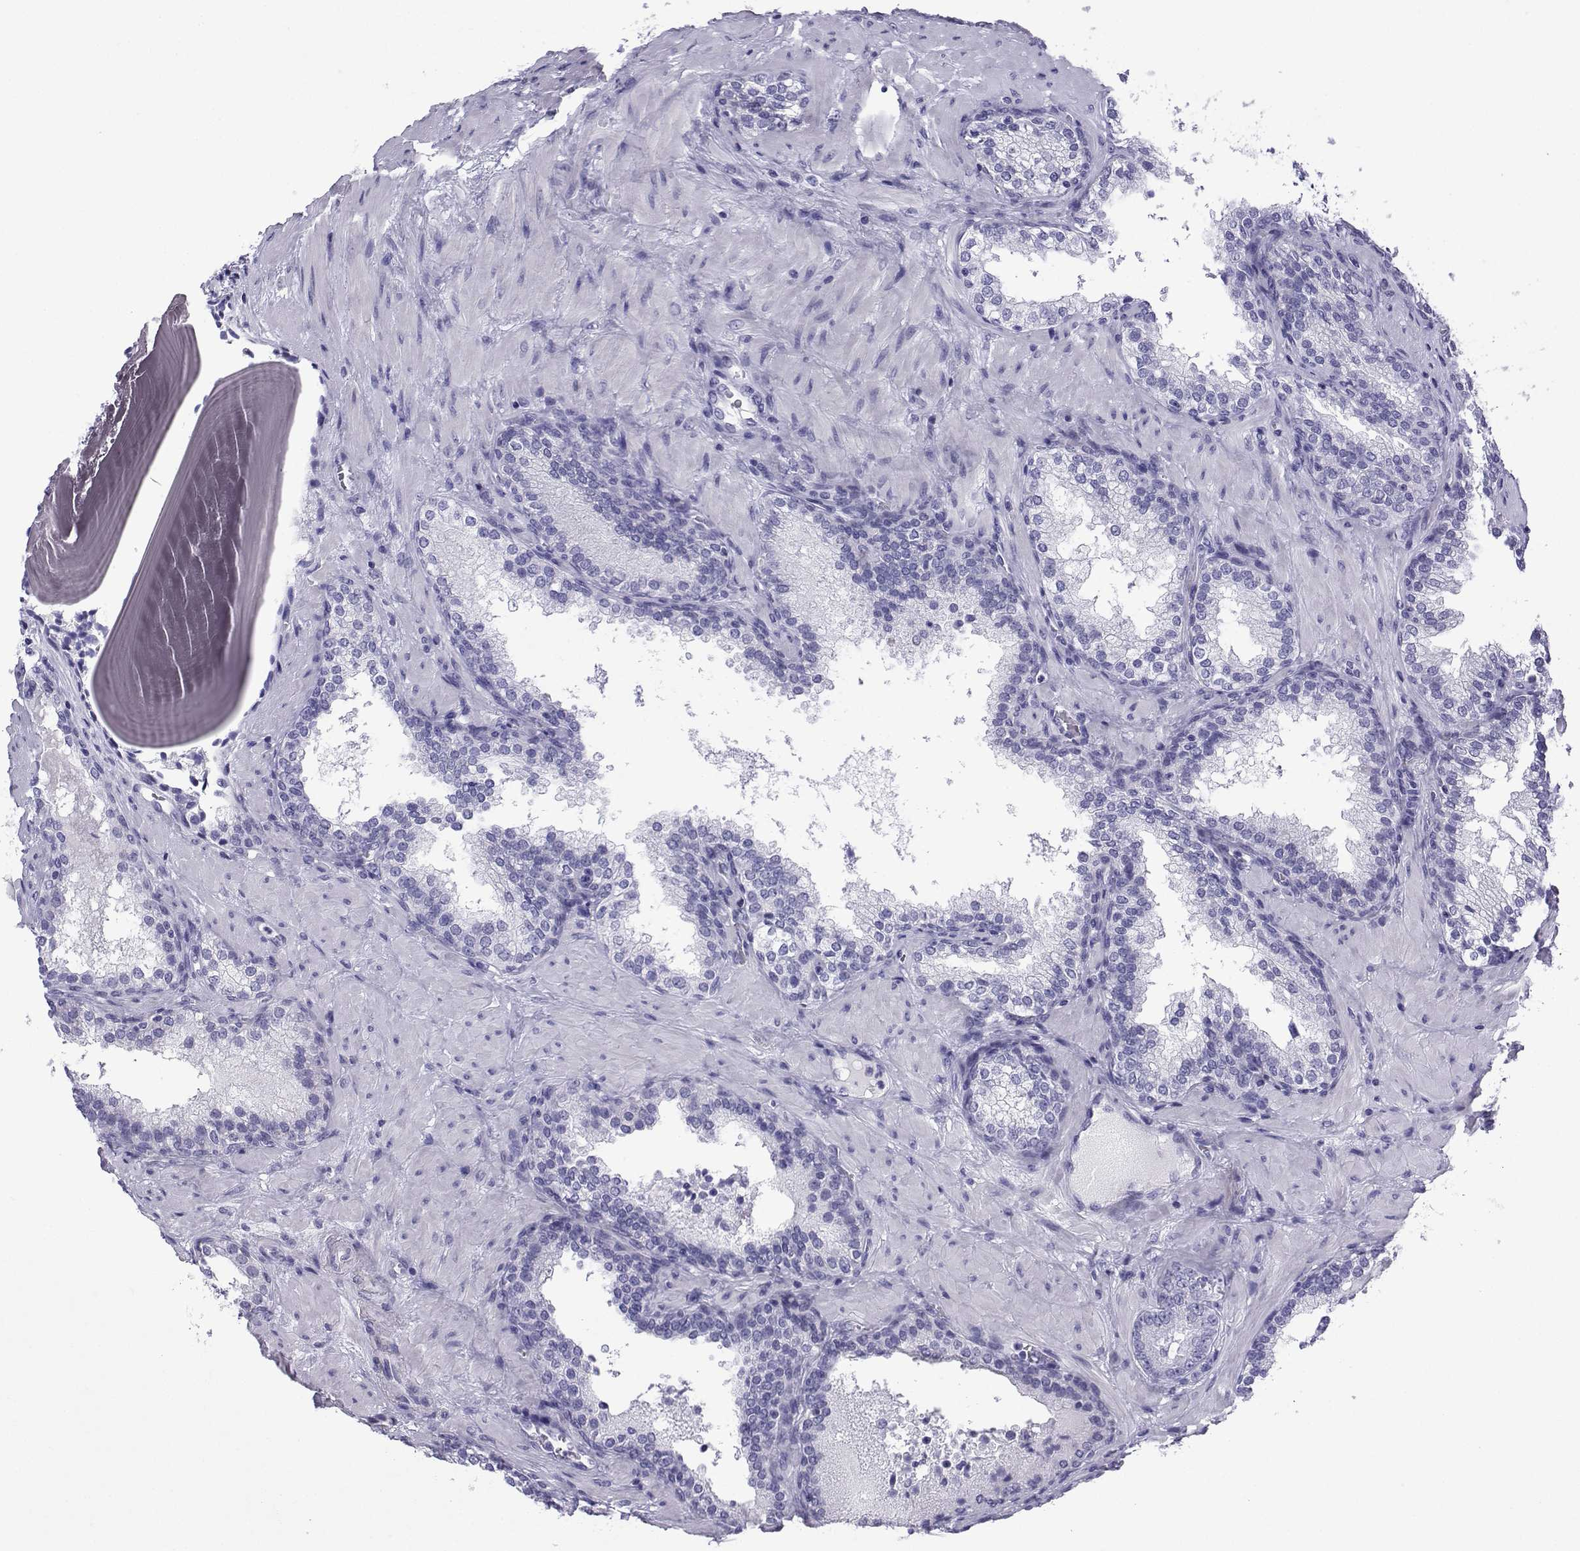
{"staining": {"intensity": "negative", "quantity": "none", "location": "none"}, "tissue": "prostate cancer", "cell_type": "Tumor cells", "image_type": "cancer", "snomed": [{"axis": "morphology", "description": "Adenocarcinoma, Low grade"}, {"axis": "topography", "description": "Prostate"}], "caption": "This is a image of IHC staining of adenocarcinoma (low-grade) (prostate), which shows no staining in tumor cells.", "gene": "TRIM46", "patient": {"sex": "male", "age": 60}}